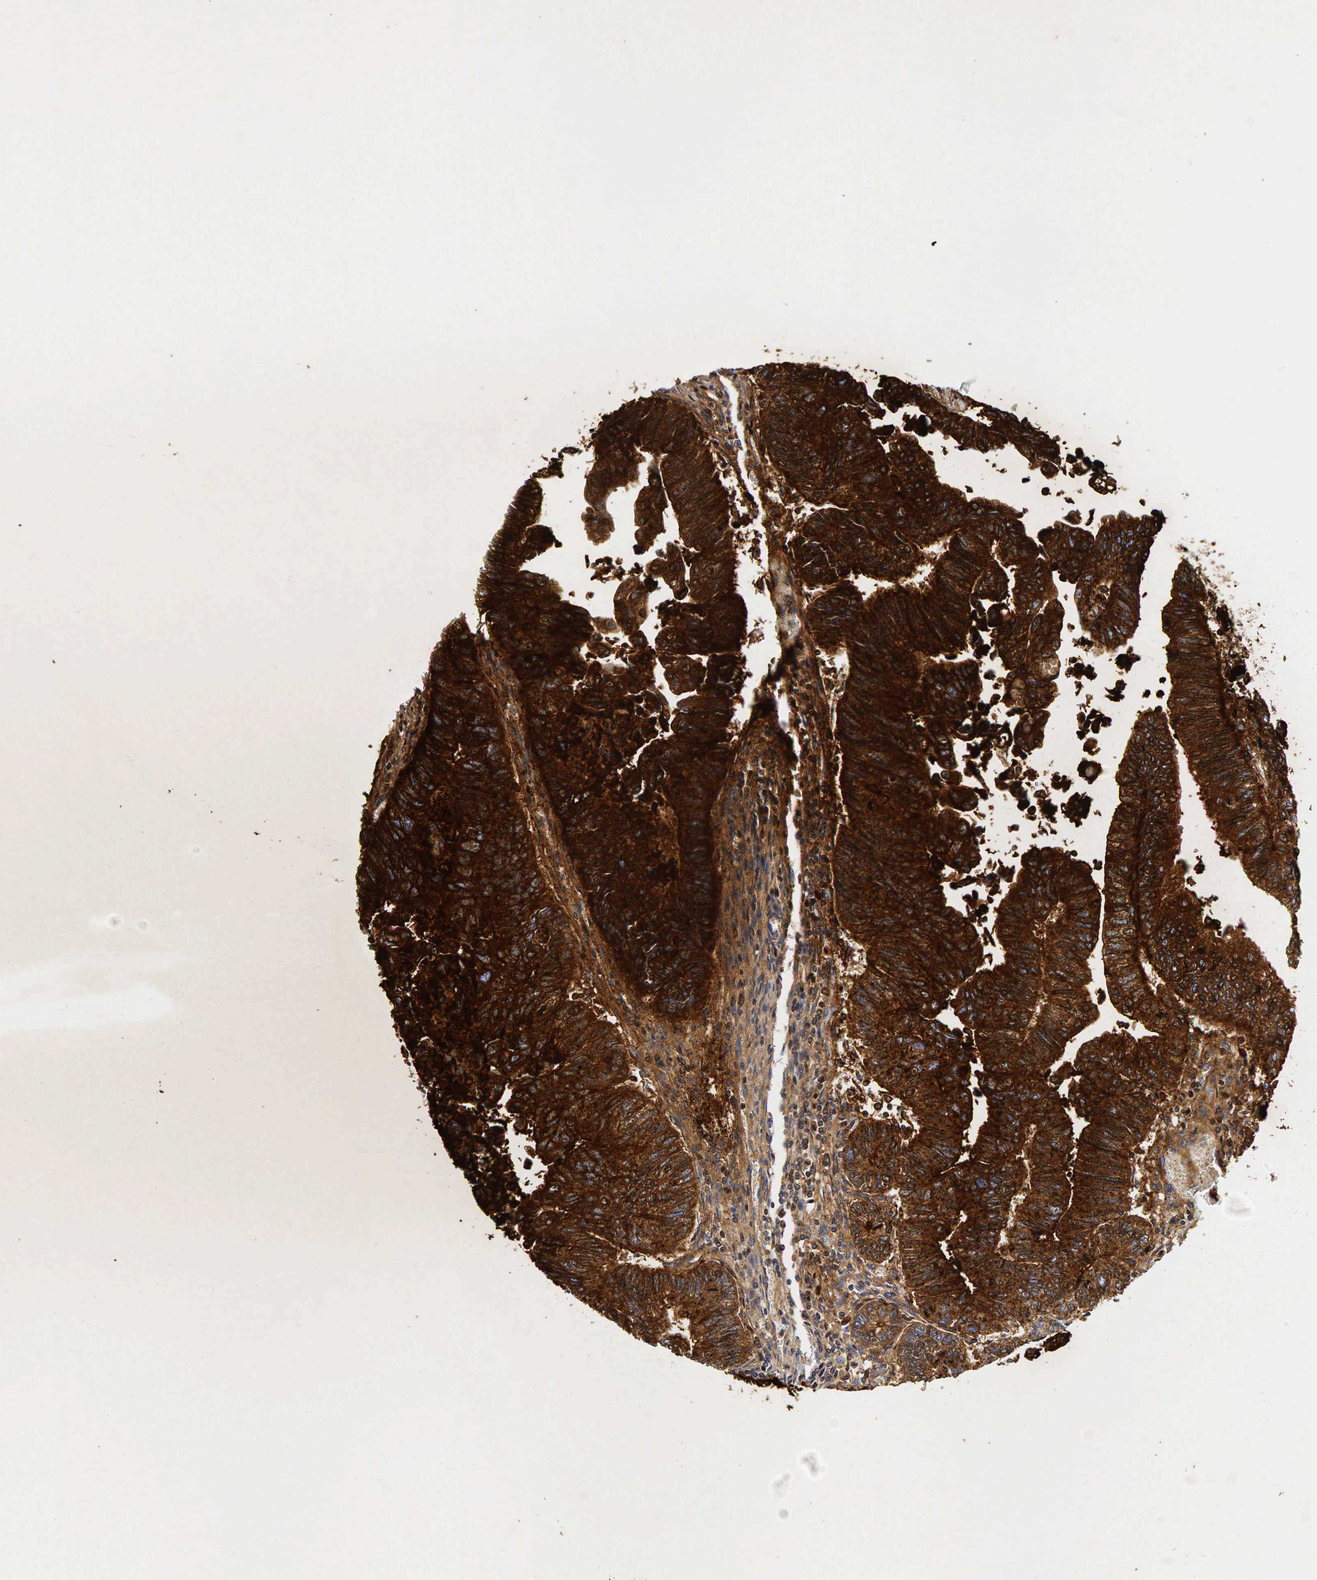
{"staining": {"intensity": "strong", "quantity": ">75%", "location": "cytoplasmic/membranous"}, "tissue": "colorectal cancer", "cell_type": "Tumor cells", "image_type": "cancer", "snomed": [{"axis": "morphology", "description": "Adenocarcinoma, NOS"}, {"axis": "topography", "description": "Colon"}], "caption": "Tumor cells reveal strong cytoplasmic/membranous positivity in approximately >75% of cells in colorectal cancer.", "gene": "CEACAM5", "patient": {"sex": "female", "age": 11}}